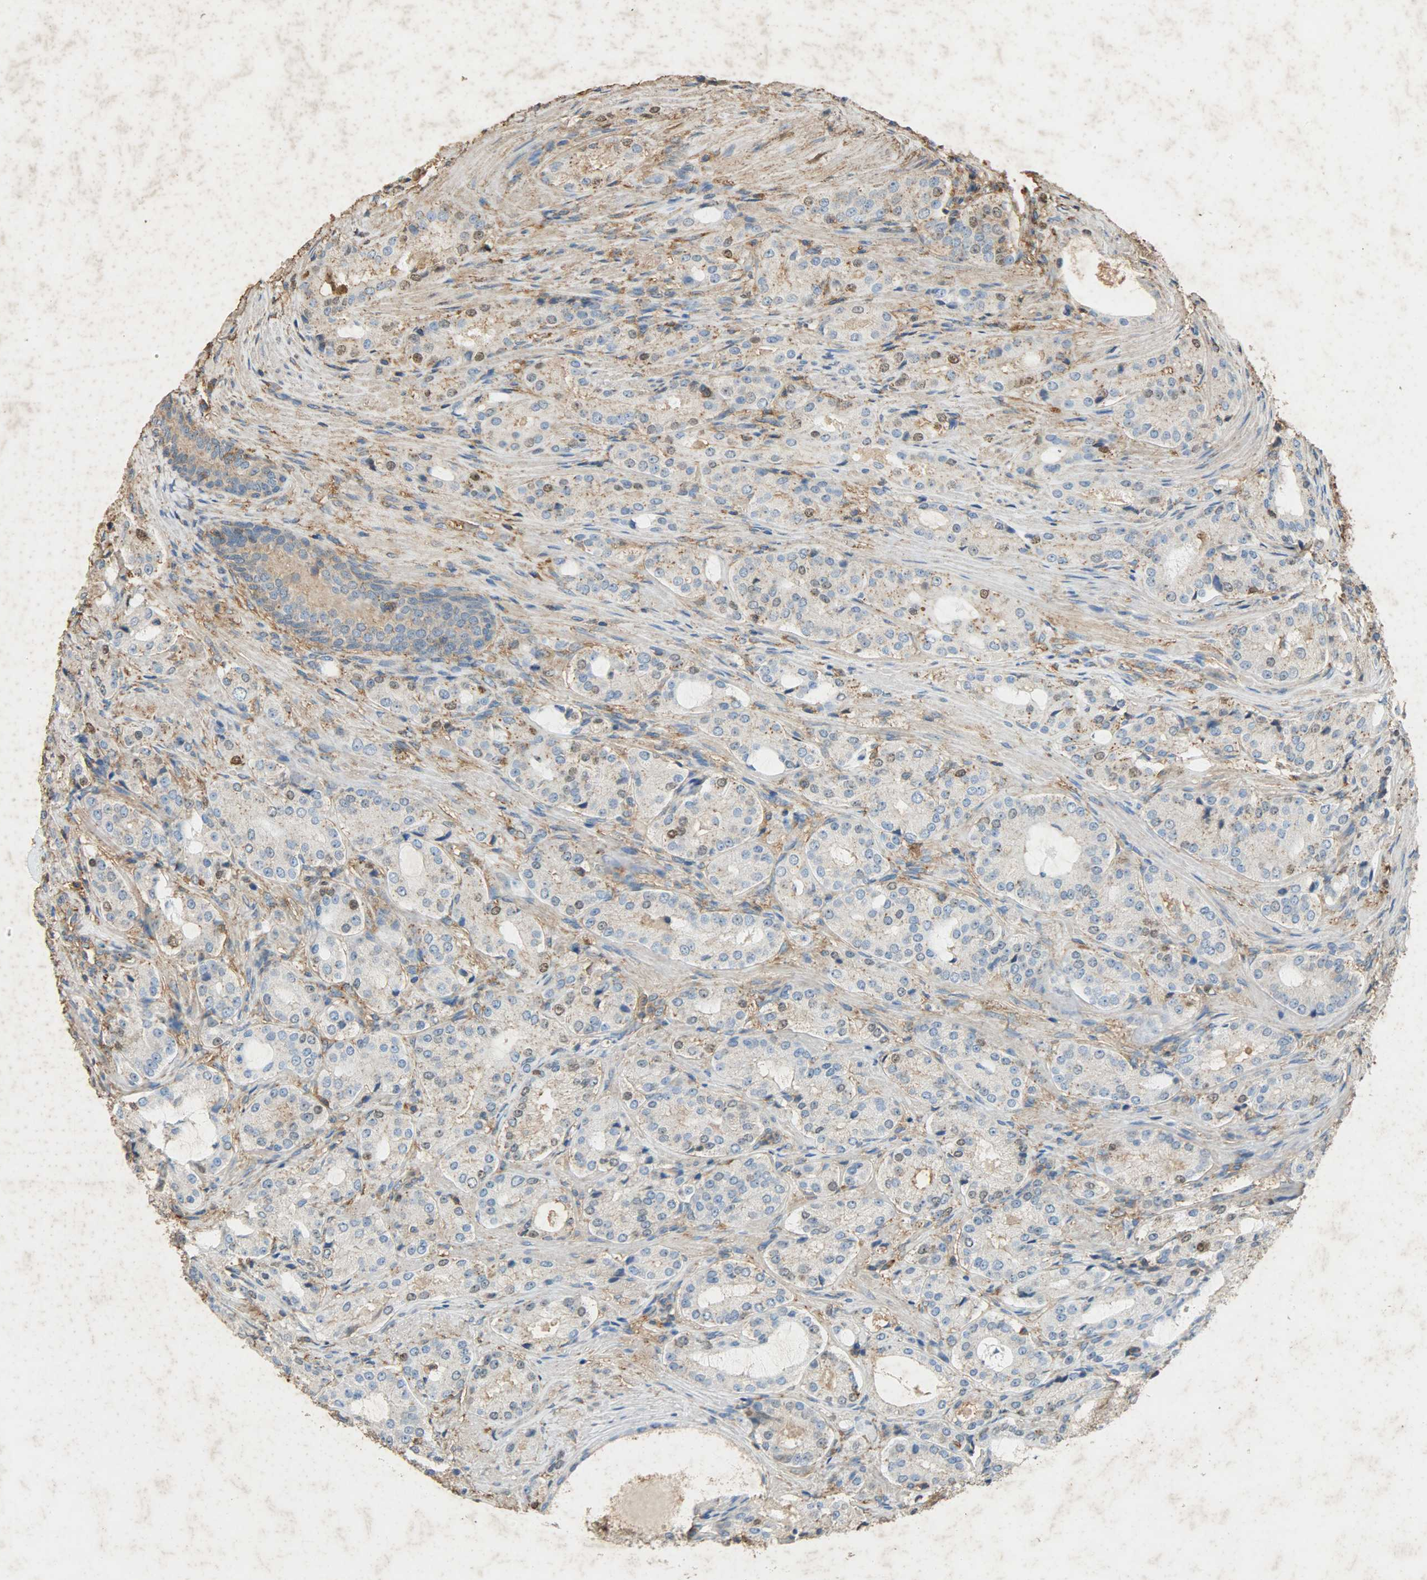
{"staining": {"intensity": "weak", "quantity": "<25%", "location": "cytoplasmic/membranous,nuclear"}, "tissue": "prostate cancer", "cell_type": "Tumor cells", "image_type": "cancer", "snomed": [{"axis": "morphology", "description": "Adenocarcinoma, High grade"}, {"axis": "topography", "description": "Prostate"}], "caption": "This is a image of immunohistochemistry staining of adenocarcinoma (high-grade) (prostate), which shows no staining in tumor cells.", "gene": "ANXA6", "patient": {"sex": "male", "age": 72}}